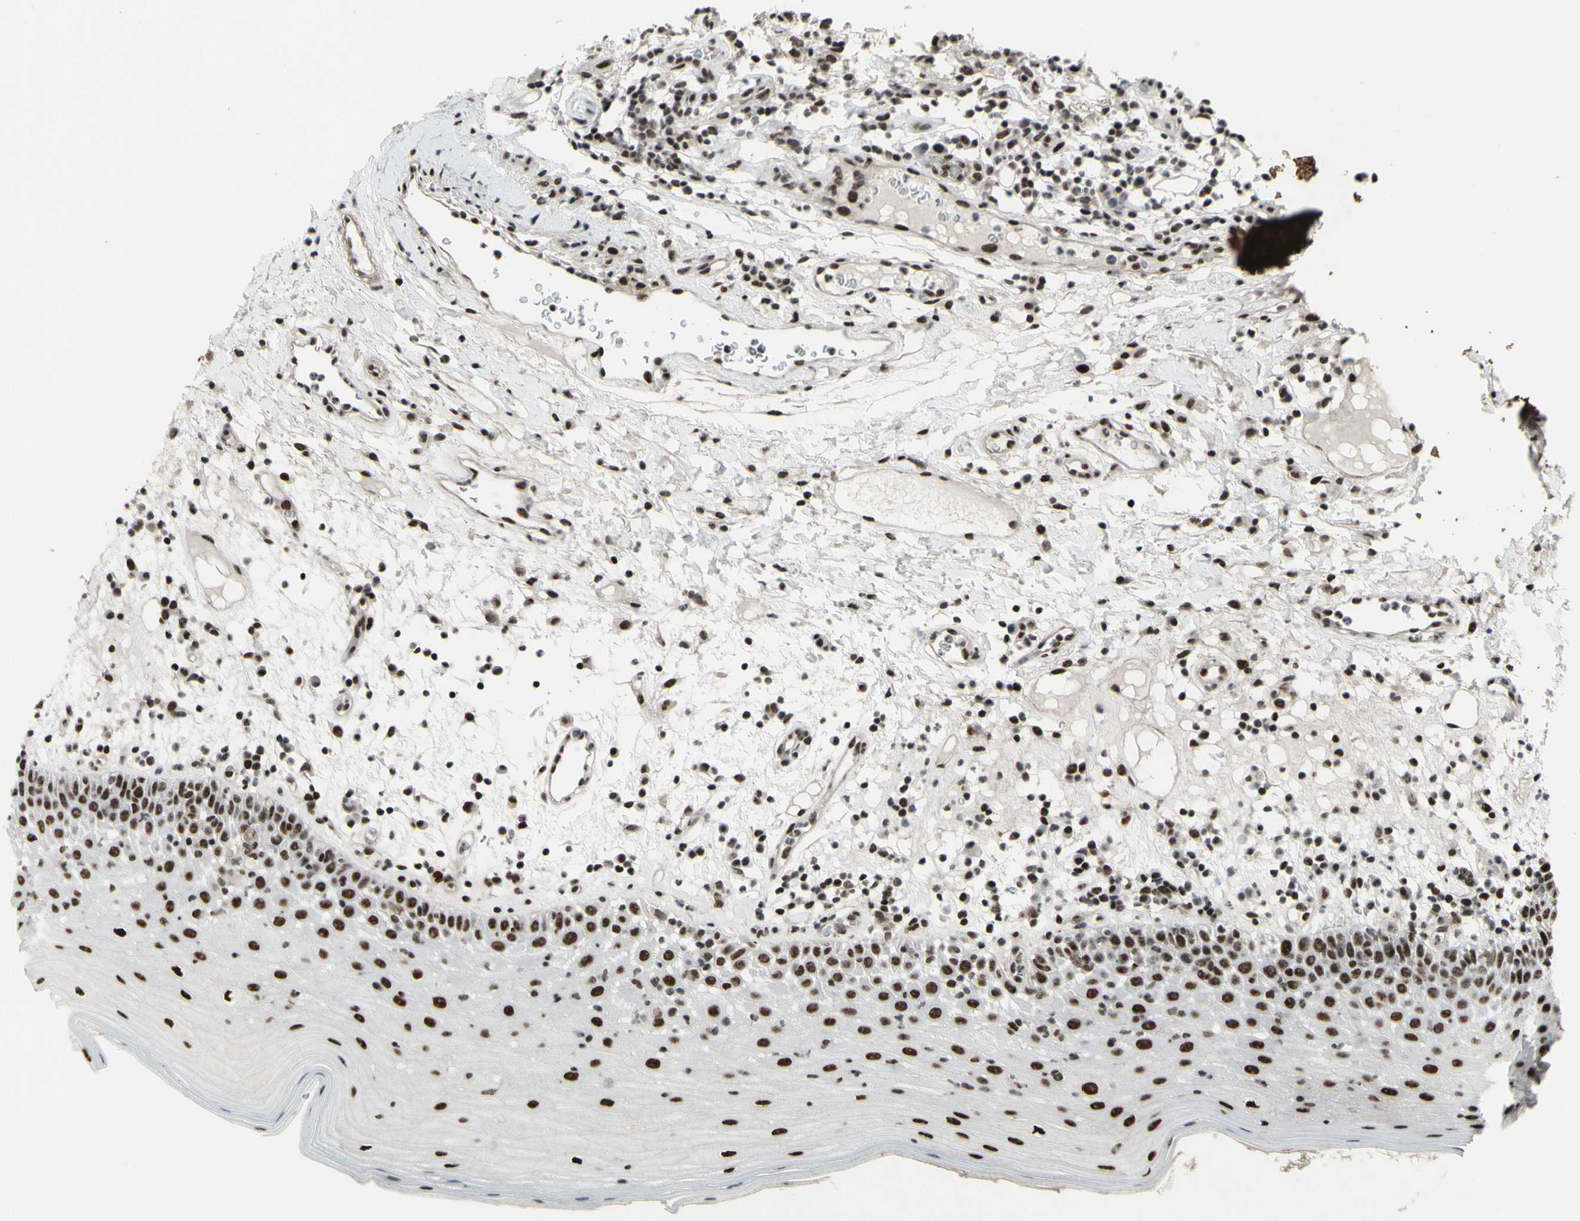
{"staining": {"intensity": "strong", "quantity": ">75%", "location": "nuclear"}, "tissue": "oral mucosa", "cell_type": "Squamous epithelial cells", "image_type": "normal", "snomed": [{"axis": "morphology", "description": "Normal tissue, NOS"}, {"axis": "morphology", "description": "Squamous cell carcinoma, NOS"}, {"axis": "topography", "description": "Skeletal muscle"}, {"axis": "topography", "description": "Oral tissue"}], "caption": "Normal oral mucosa was stained to show a protein in brown. There is high levels of strong nuclear positivity in approximately >75% of squamous epithelial cells.", "gene": "SUPT6H", "patient": {"sex": "male", "age": 71}}